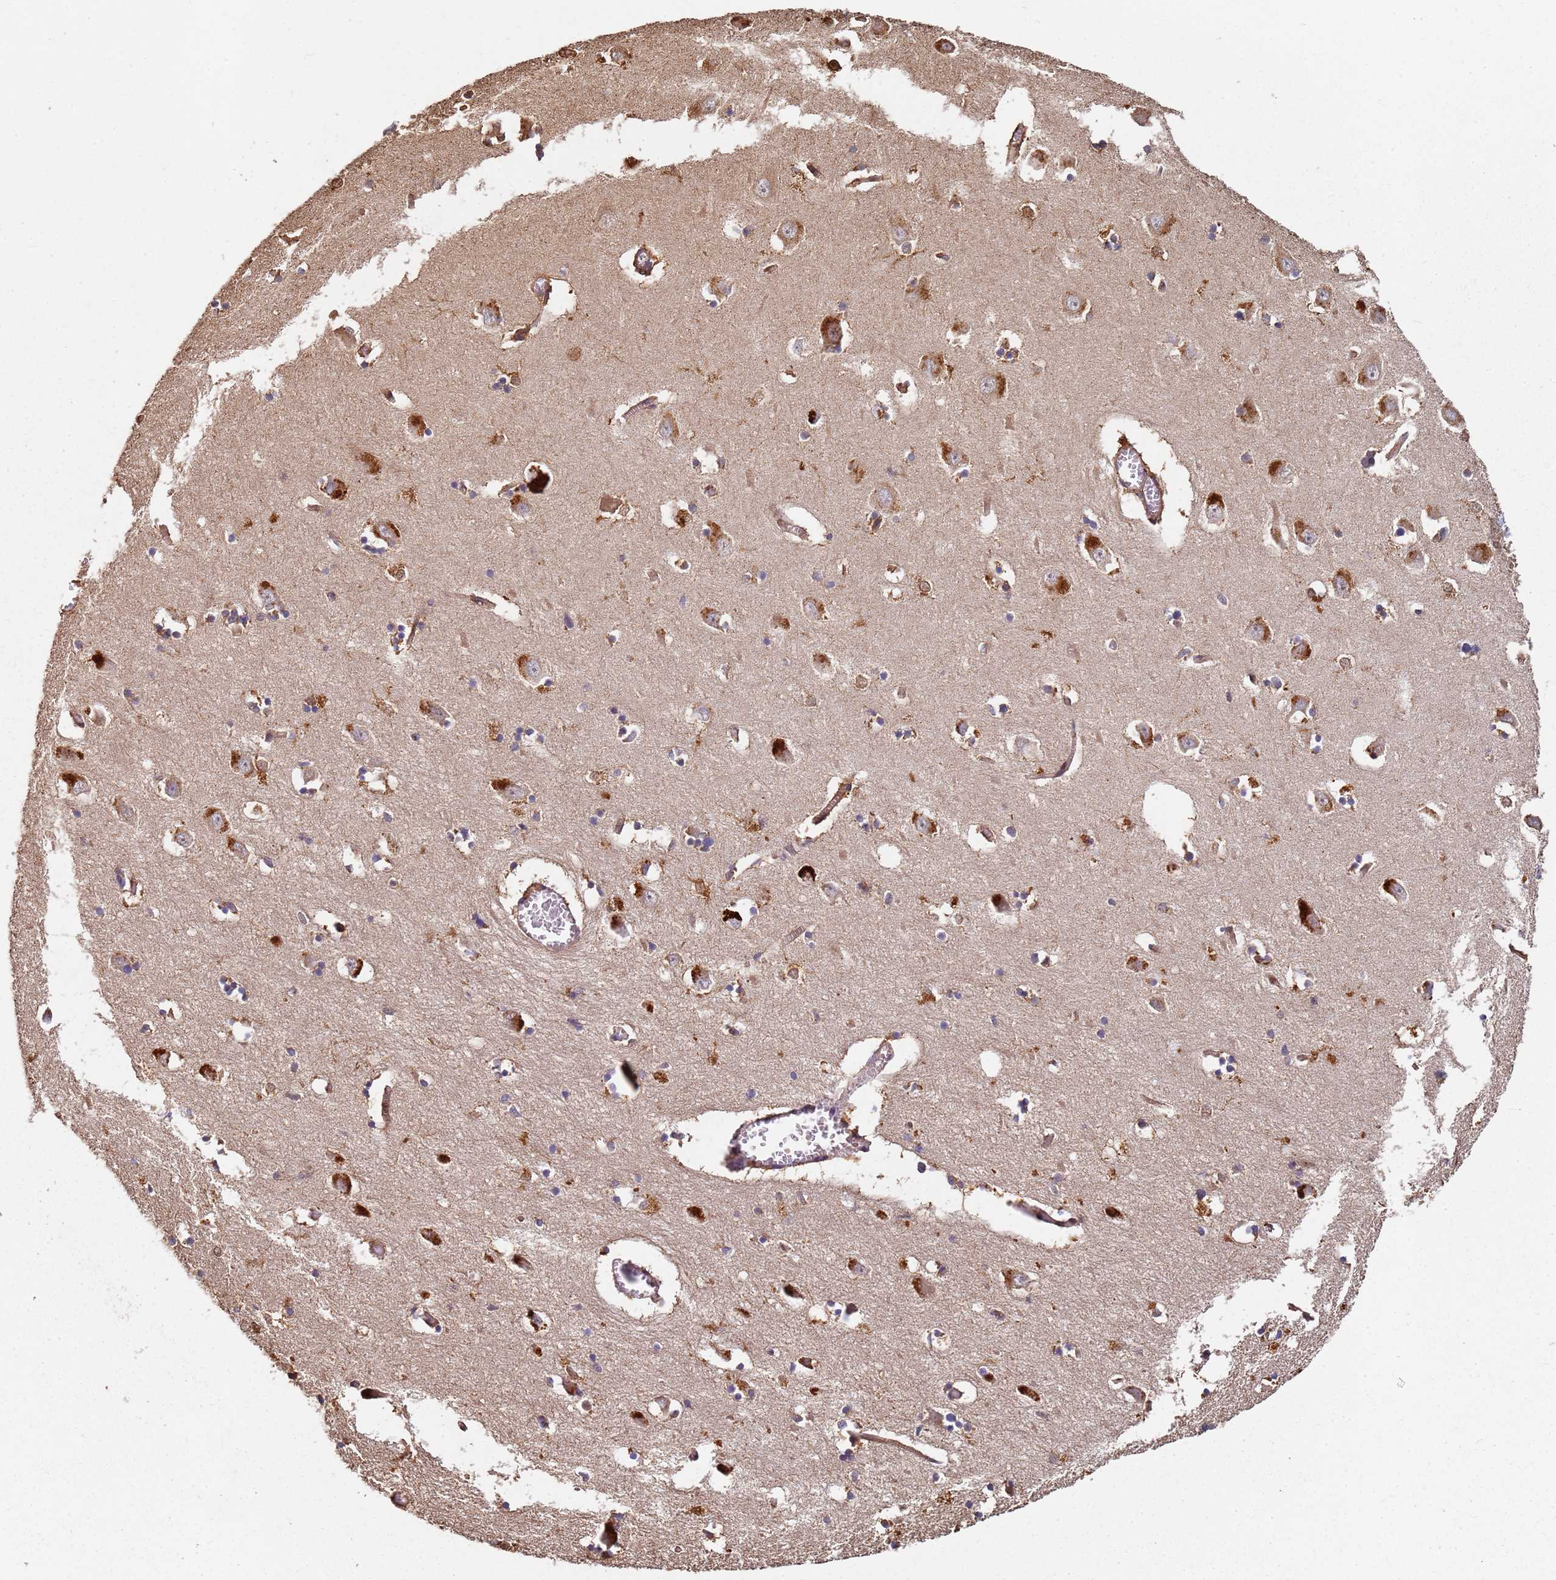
{"staining": {"intensity": "weak", "quantity": "<25%", "location": "cytoplasmic/membranous"}, "tissue": "hippocampus", "cell_type": "Glial cells", "image_type": "normal", "snomed": [{"axis": "morphology", "description": "Normal tissue, NOS"}, {"axis": "topography", "description": "Hippocampus"}], "caption": "High power microscopy image of an immunohistochemistry (IHC) image of benign hippocampus, revealing no significant staining in glial cells.", "gene": "SCGB2B2", "patient": {"sex": "male", "age": 70}}